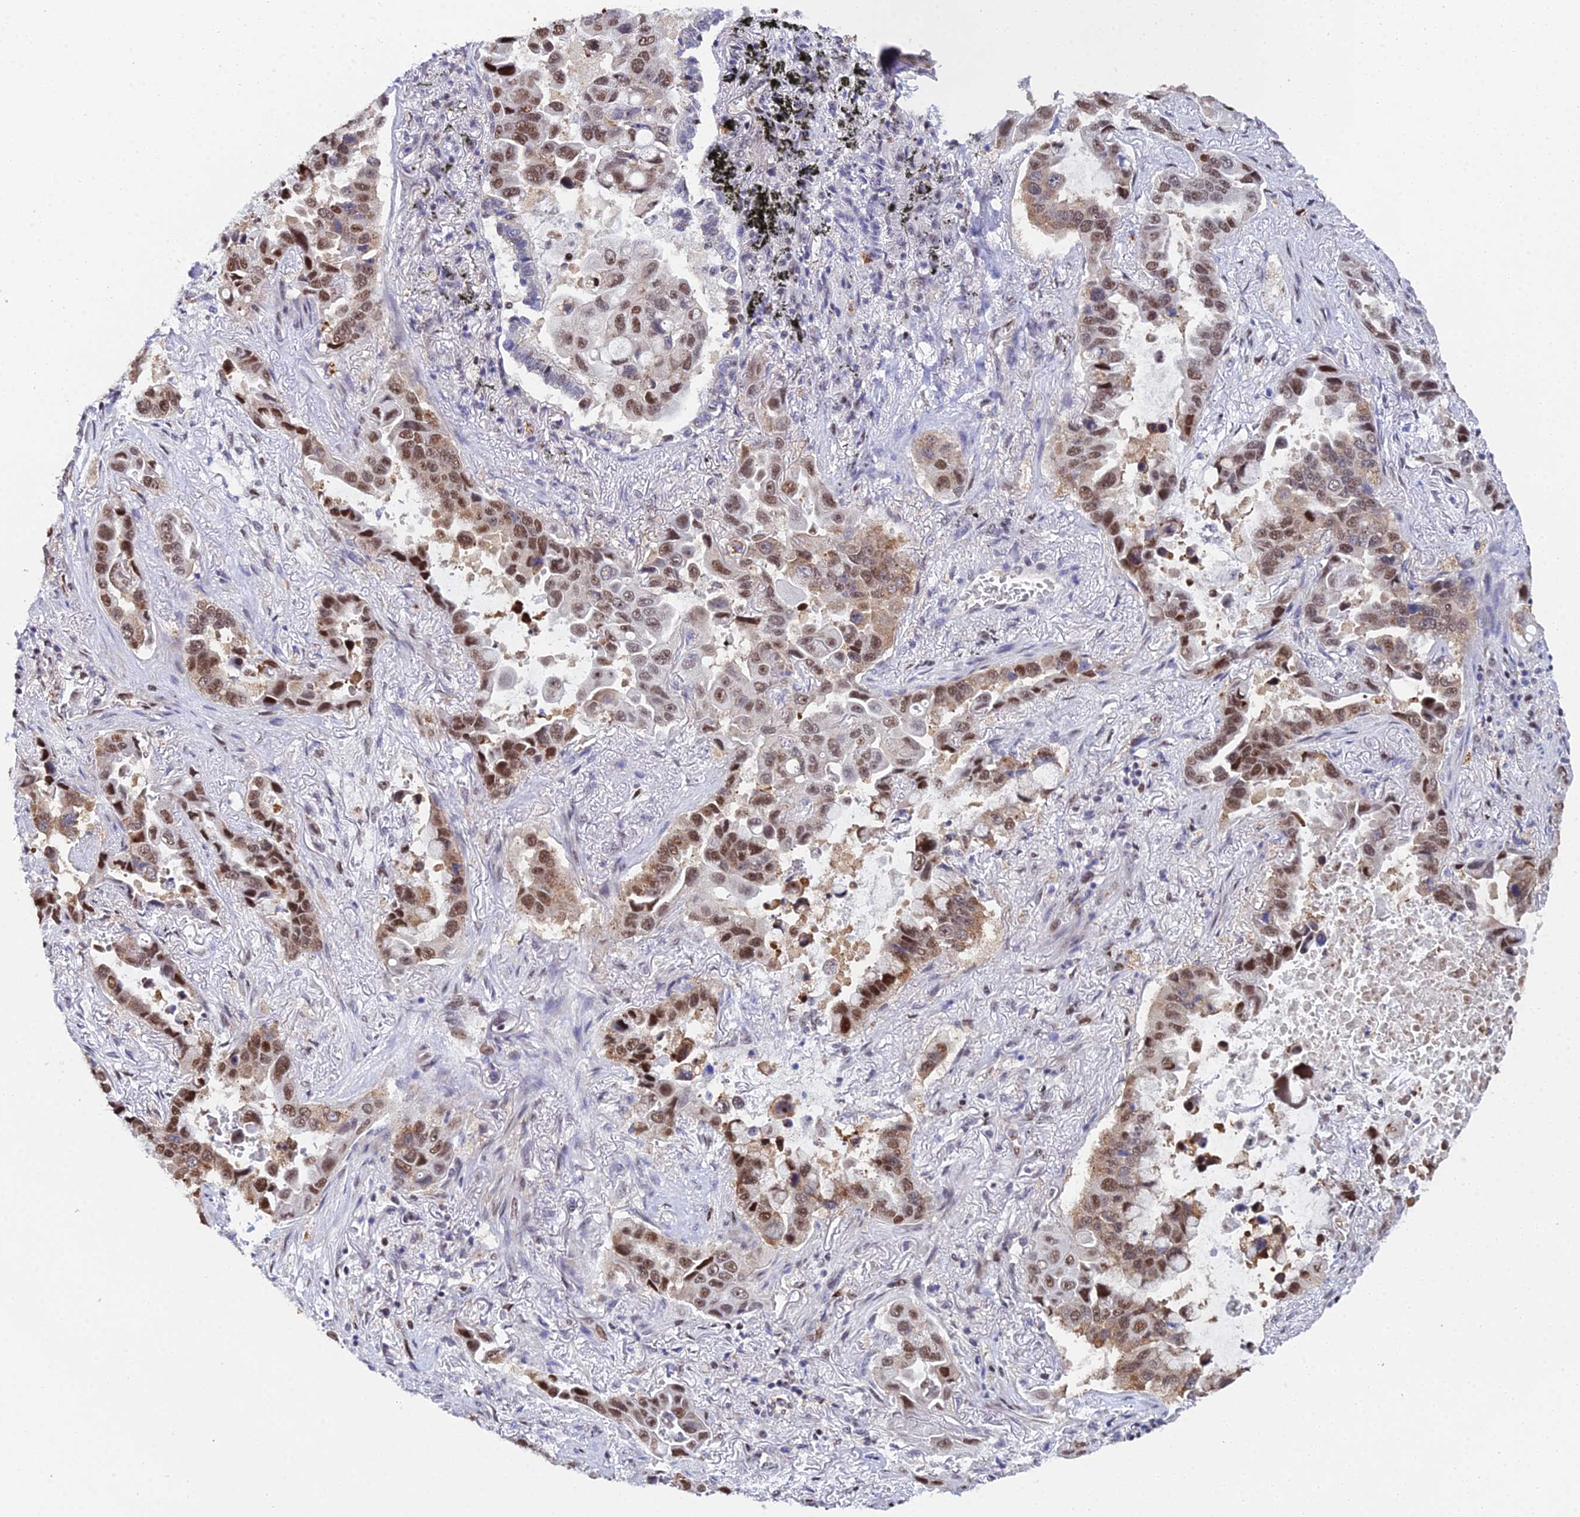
{"staining": {"intensity": "moderate", "quantity": ">75%", "location": "cytoplasmic/membranous,nuclear"}, "tissue": "lung cancer", "cell_type": "Tumor cells", "image_type": "cancer", "snomed": [{"axis": "morphology", "description": "Adenocarcinoma, NOS"}, {"axis": "topography", "description": "Lung"}], "caption": "Tumor cells display medium levels of moderate cytoplasmic/membranous and nuclear expression in about >75% of cells in lung cancer.", "gene": "TIFA", "patient": {"sex": "male", "age": 64}}